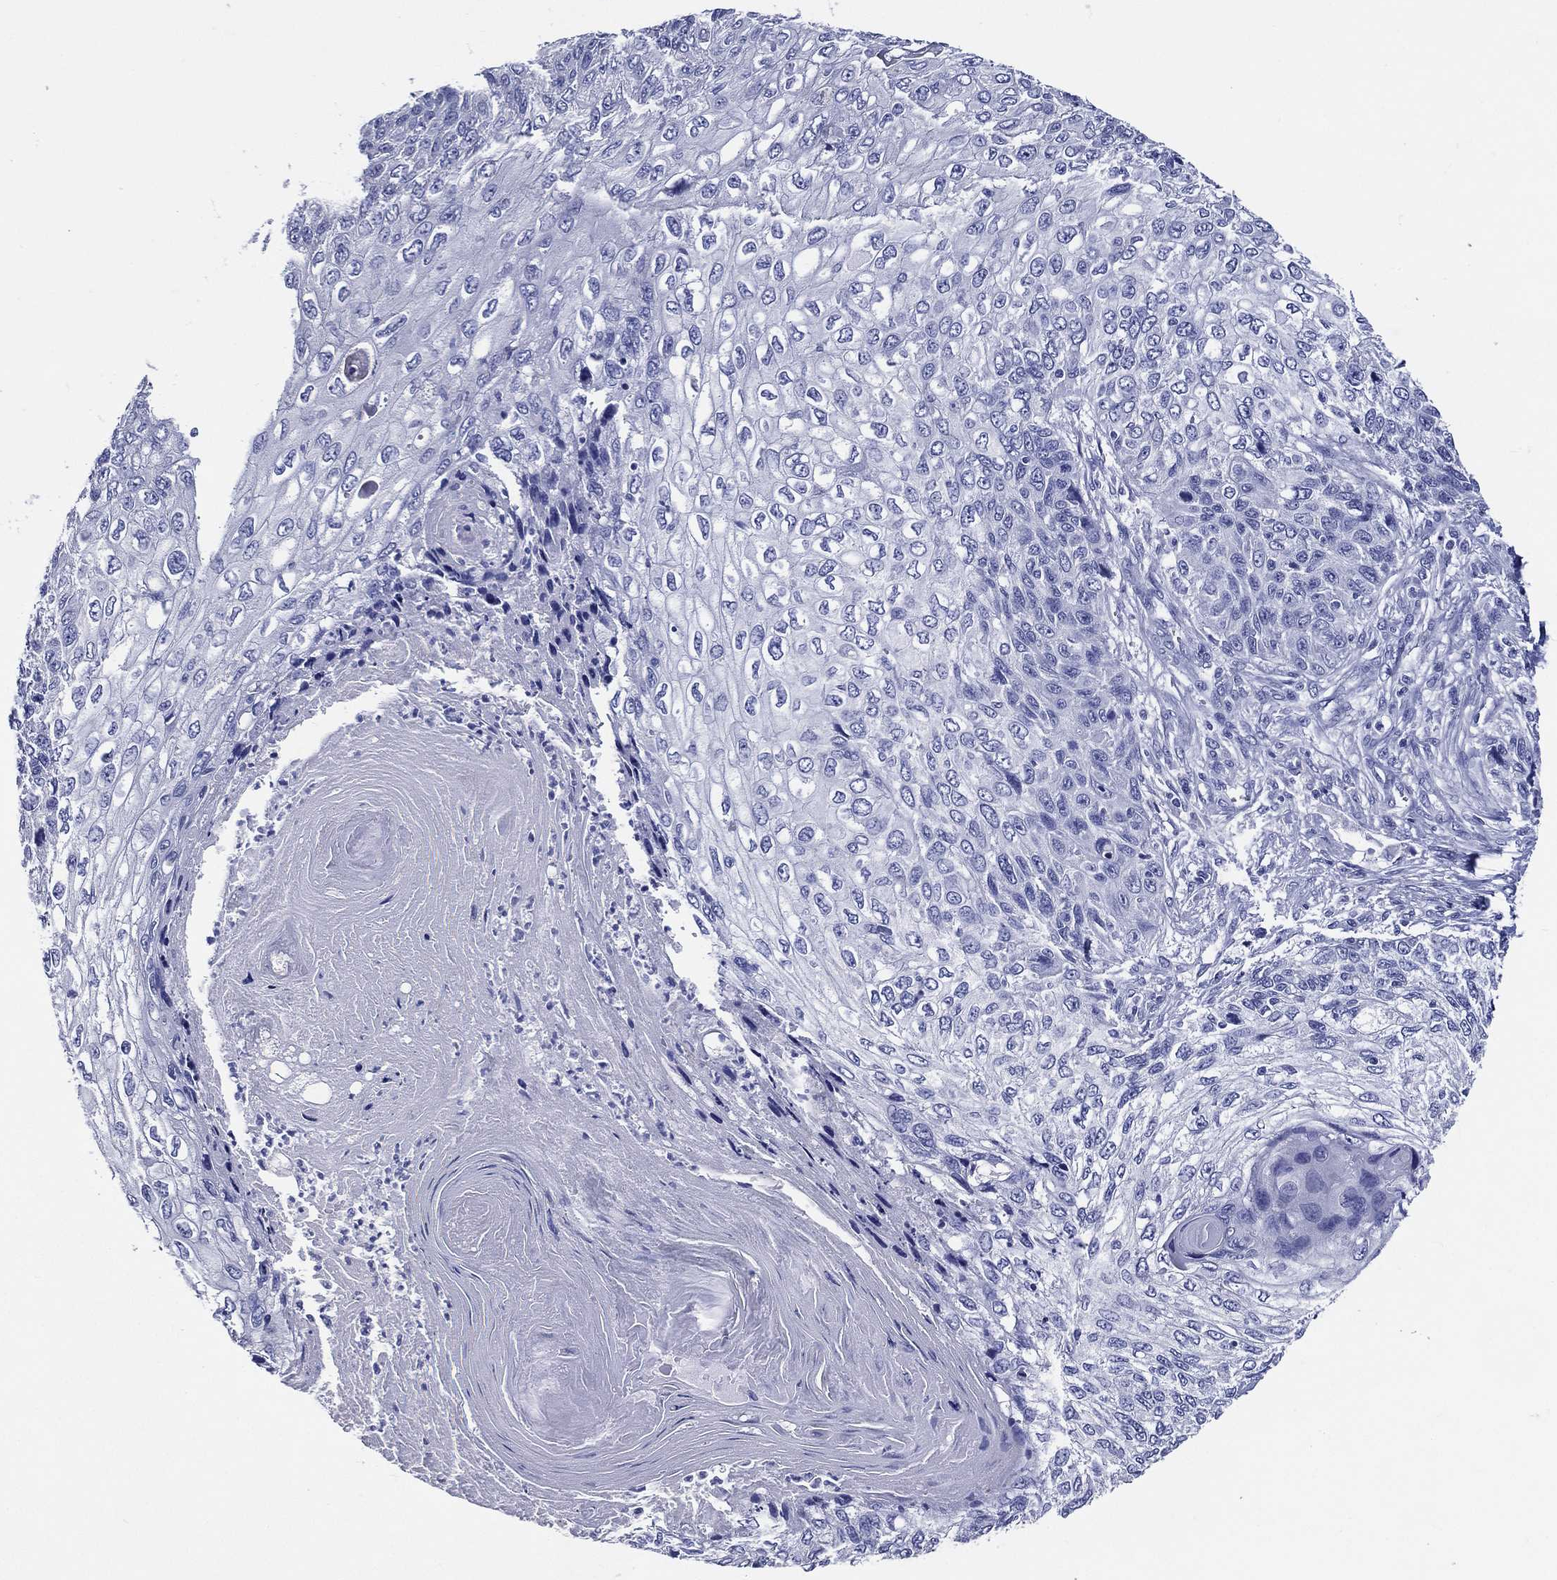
{"staining": {"intensity": "negative", "quantity": "none", "location": "none"}, "tissue": "skin cancer", "cell_type": "Tumor cells", "image_type": "cancer", "snomed": [{"axis": "morphology", "description": "Squamous cell carcinoma, NOS"}, {"axis": "topography", "description": "Skin"}], "caption": "A micrograph of human squamous cell carcinoma (skin) is negative for staining in tumor cells. (Immunohistochemistry, brightfield microscopy, high magnification).", "gene": "ACE2", "patient": {"sex": "male", "age": 92}}